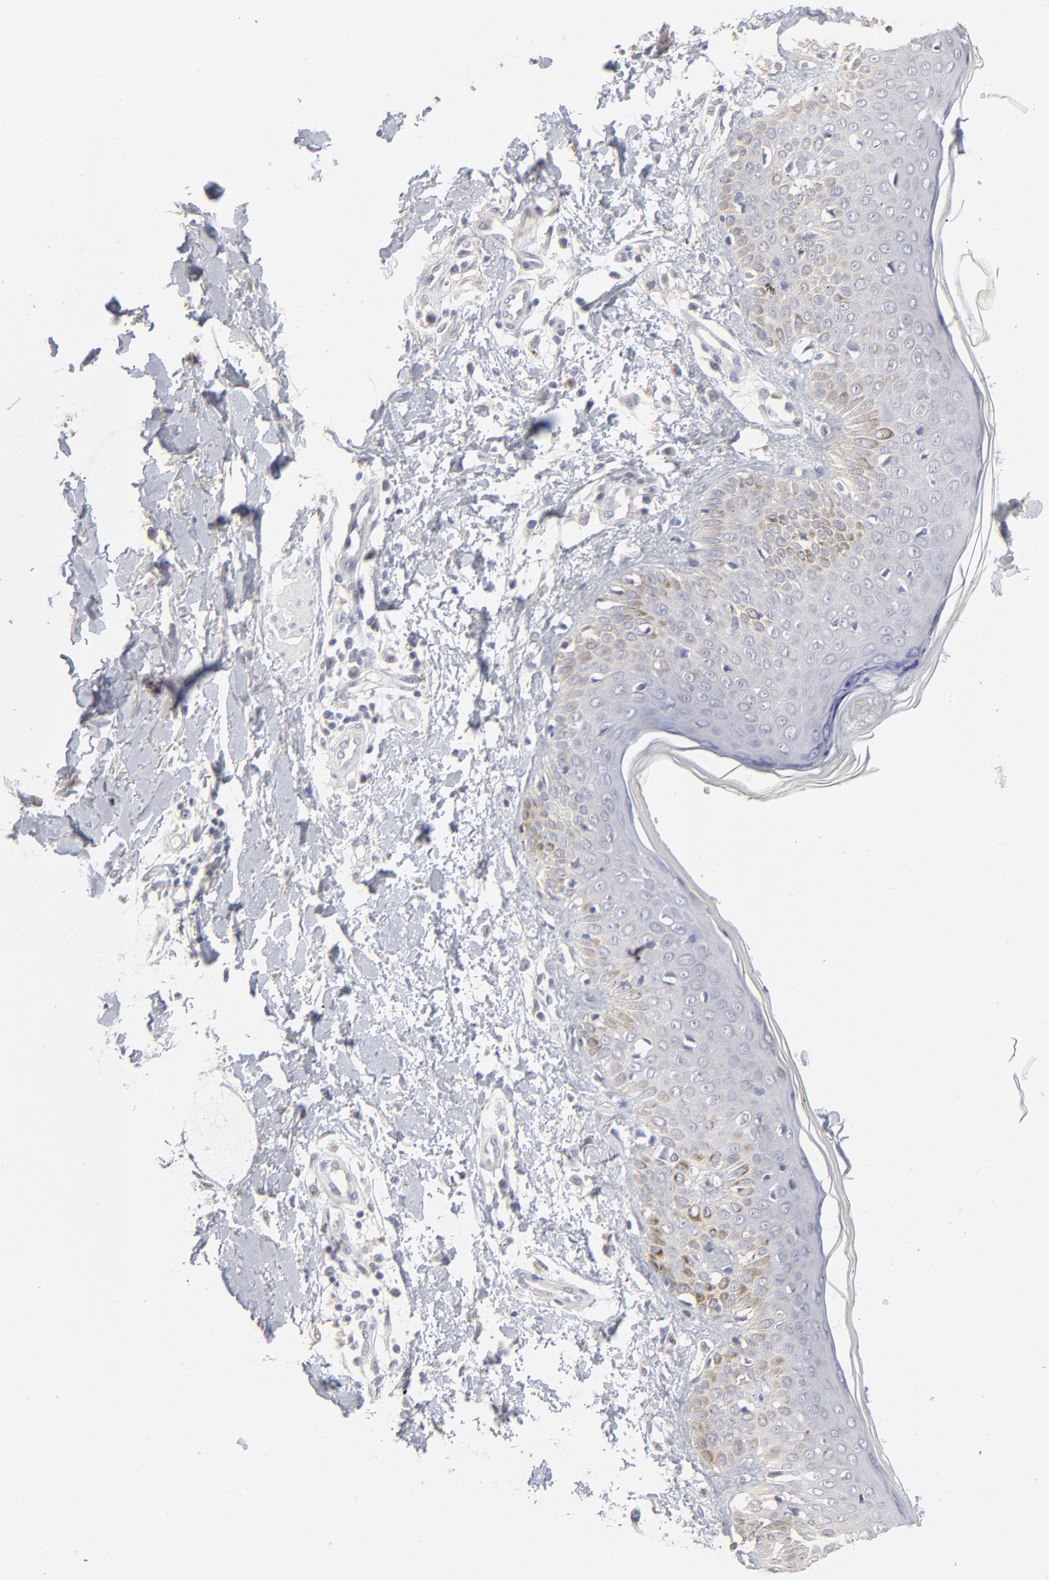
{"staining": {"intensity": "weak", "quantity": "25%-75%", "location": "cytoplasmic/membranous"}, "tissue": "skin cancer", "cell_type": "Tumor cells", "image_type": "cancer", "snomed": [{"axis": "morphology", "description": "Squamous cell carcinoma, NOS"}, {"axis": "topography", "description": "Skin"}], "caption": "A brown stain highlights weak cytoplasmic/membranous staining of a protein in skin squamous cell carcinoma tumor cells. (brown staining indicates protein expression, while blue staining denotes nuclei).", "gene": "DNAL4", "patient": {"sex": "female", "age": 59}}